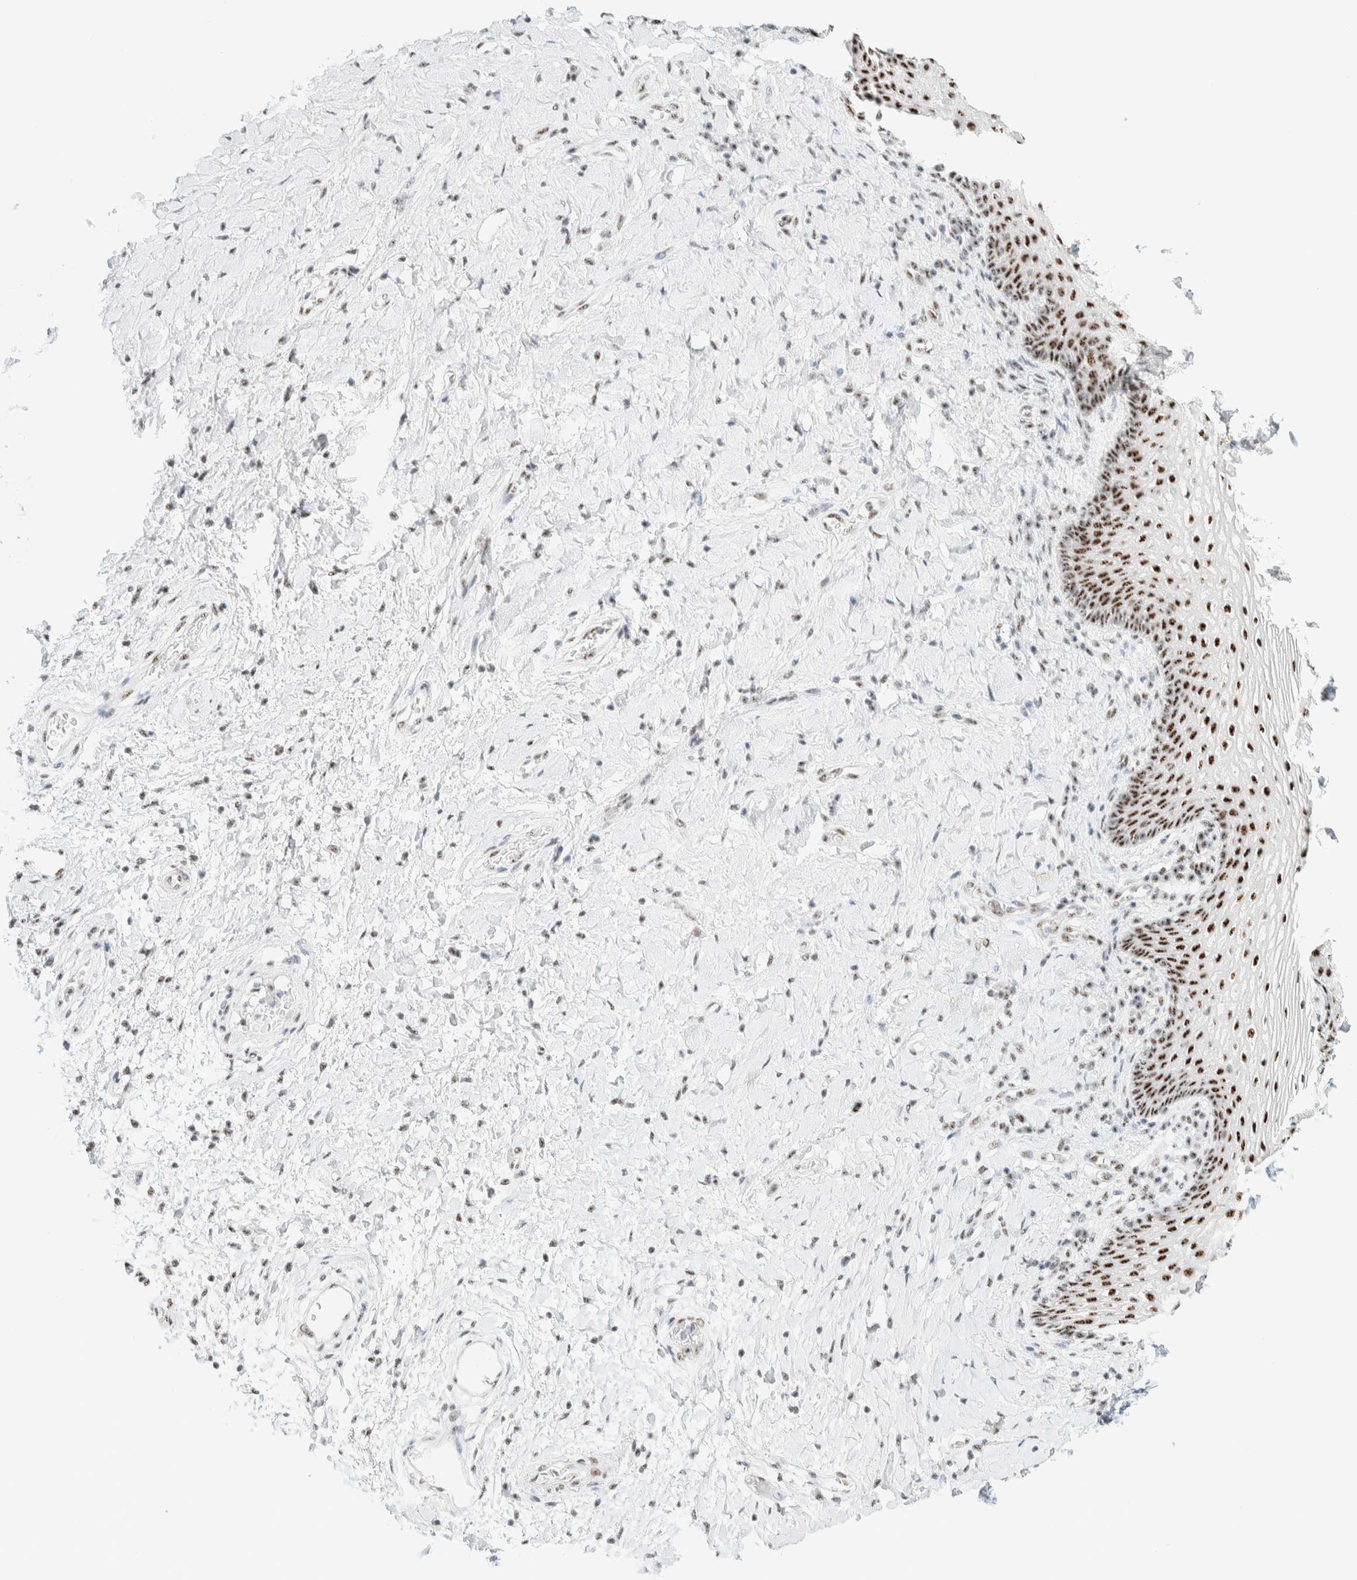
{"staining": {"intensity": "strong", "quantity": ">75%", "location": "nuclear"}, "tissue": "vagina", "cell_type": "Squamous epithelial cells", "image_type": "normal", "snomed": [{"axis": "morphology", "description": "Normal tissue, NOS"}, {"axis": "topography", "description": "Vagina"}], "caption": "Strong nuclear protein expression is identified in approximately >75% of squamous epithelial cells in vagina. Nuclei are stained in blue.", "gene": "SON", "patient": {"sex": "female", "age": 60}}